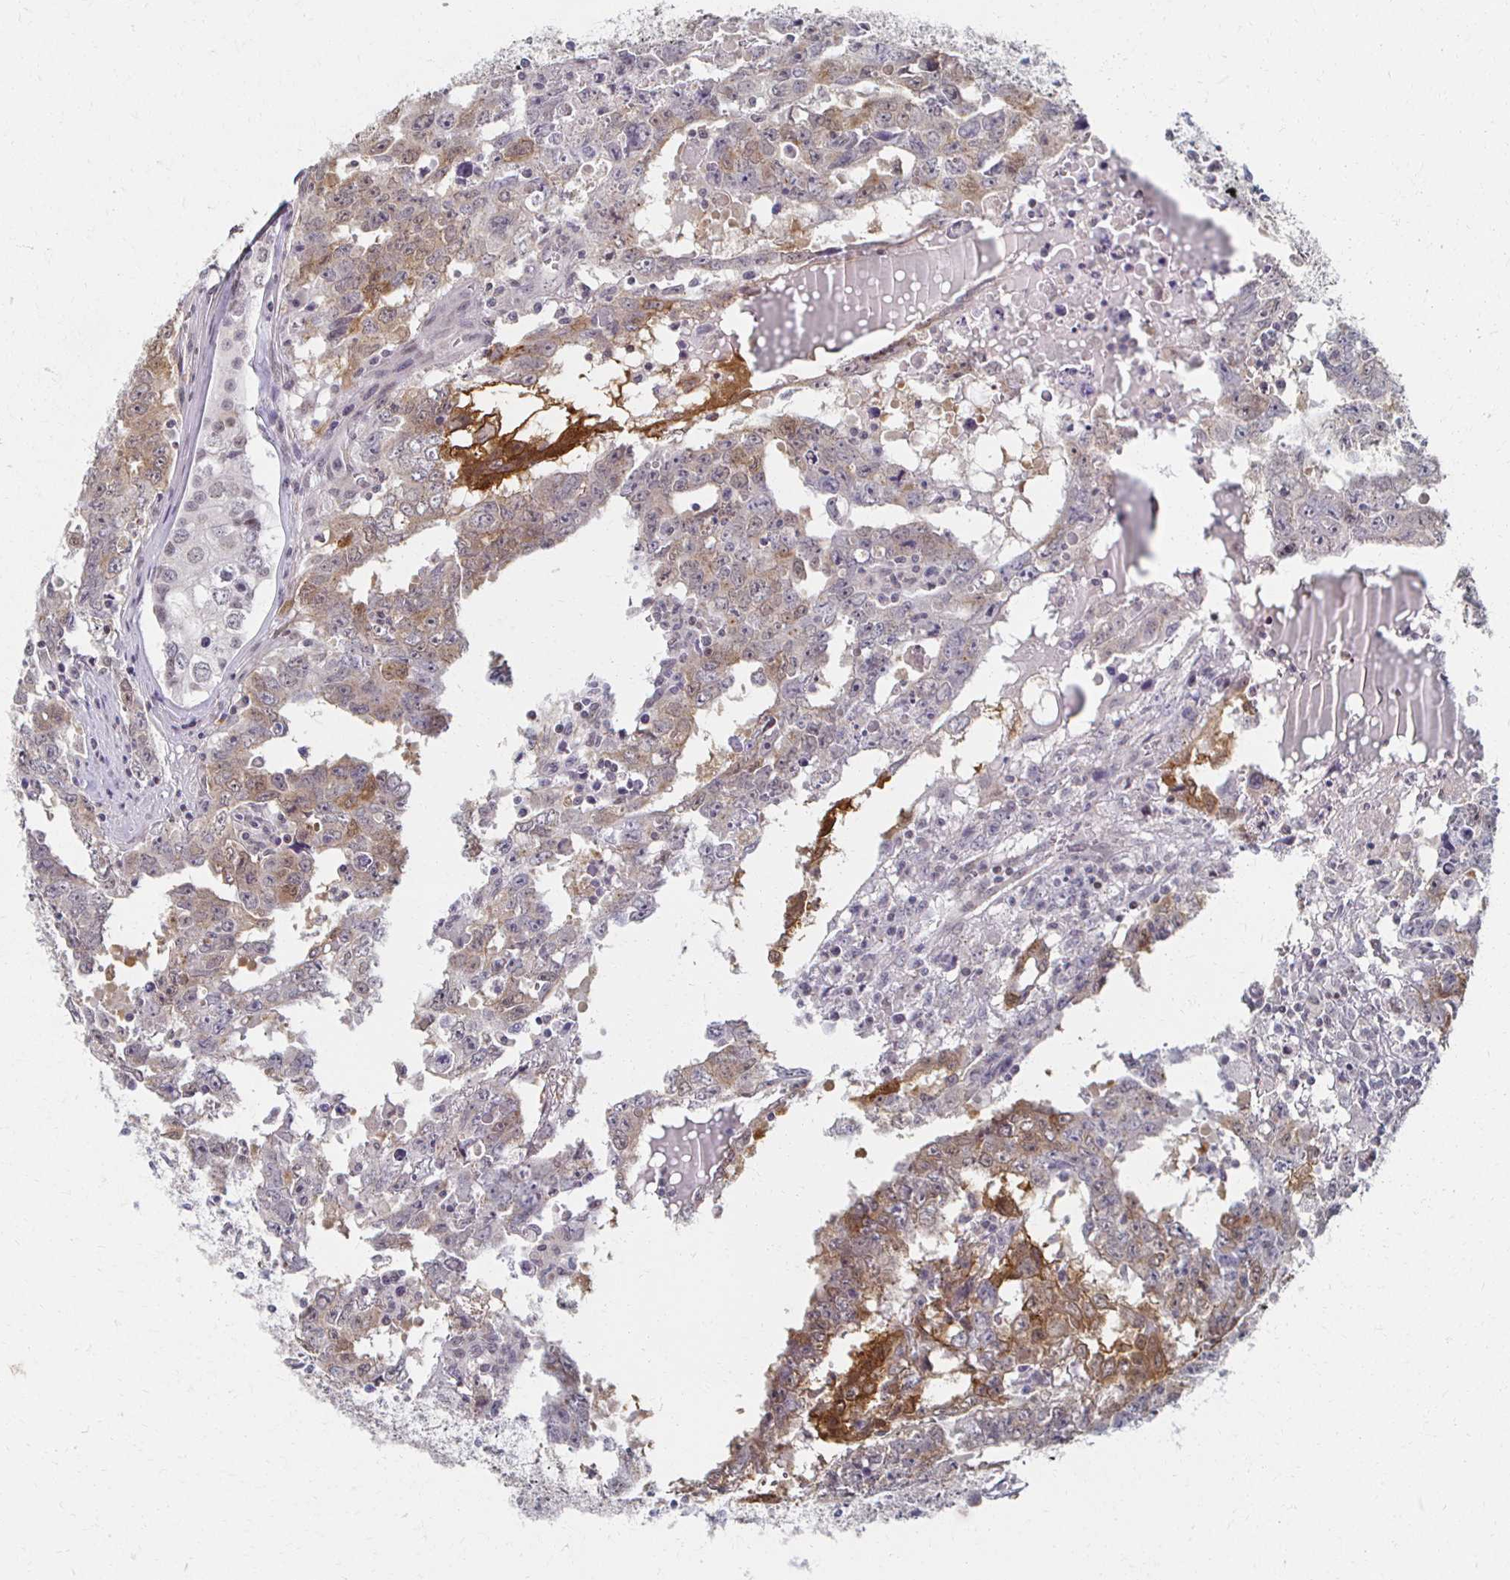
{"staining": {"intensity": "weak", "quantity": "25%-75%", "location": "cytoplasmic/membranous"}, "tissue": "testis cancer", "cell_type": "Tumor cells", "image_type": "cancer", "snomed": [{"axis": "morphology", "description": "Carcinoma, Embryonal, NOS"}, {"axis": "topography", "description": "Testis"}], "caption": "An image of human testis cancer (embryonal carcinoma) stained for a protein exhibits weak cytoplasmic/membranous brown staining in tumor cells.", "gene": "DAB1", "patient": {"sex": "male", "age": 22}}